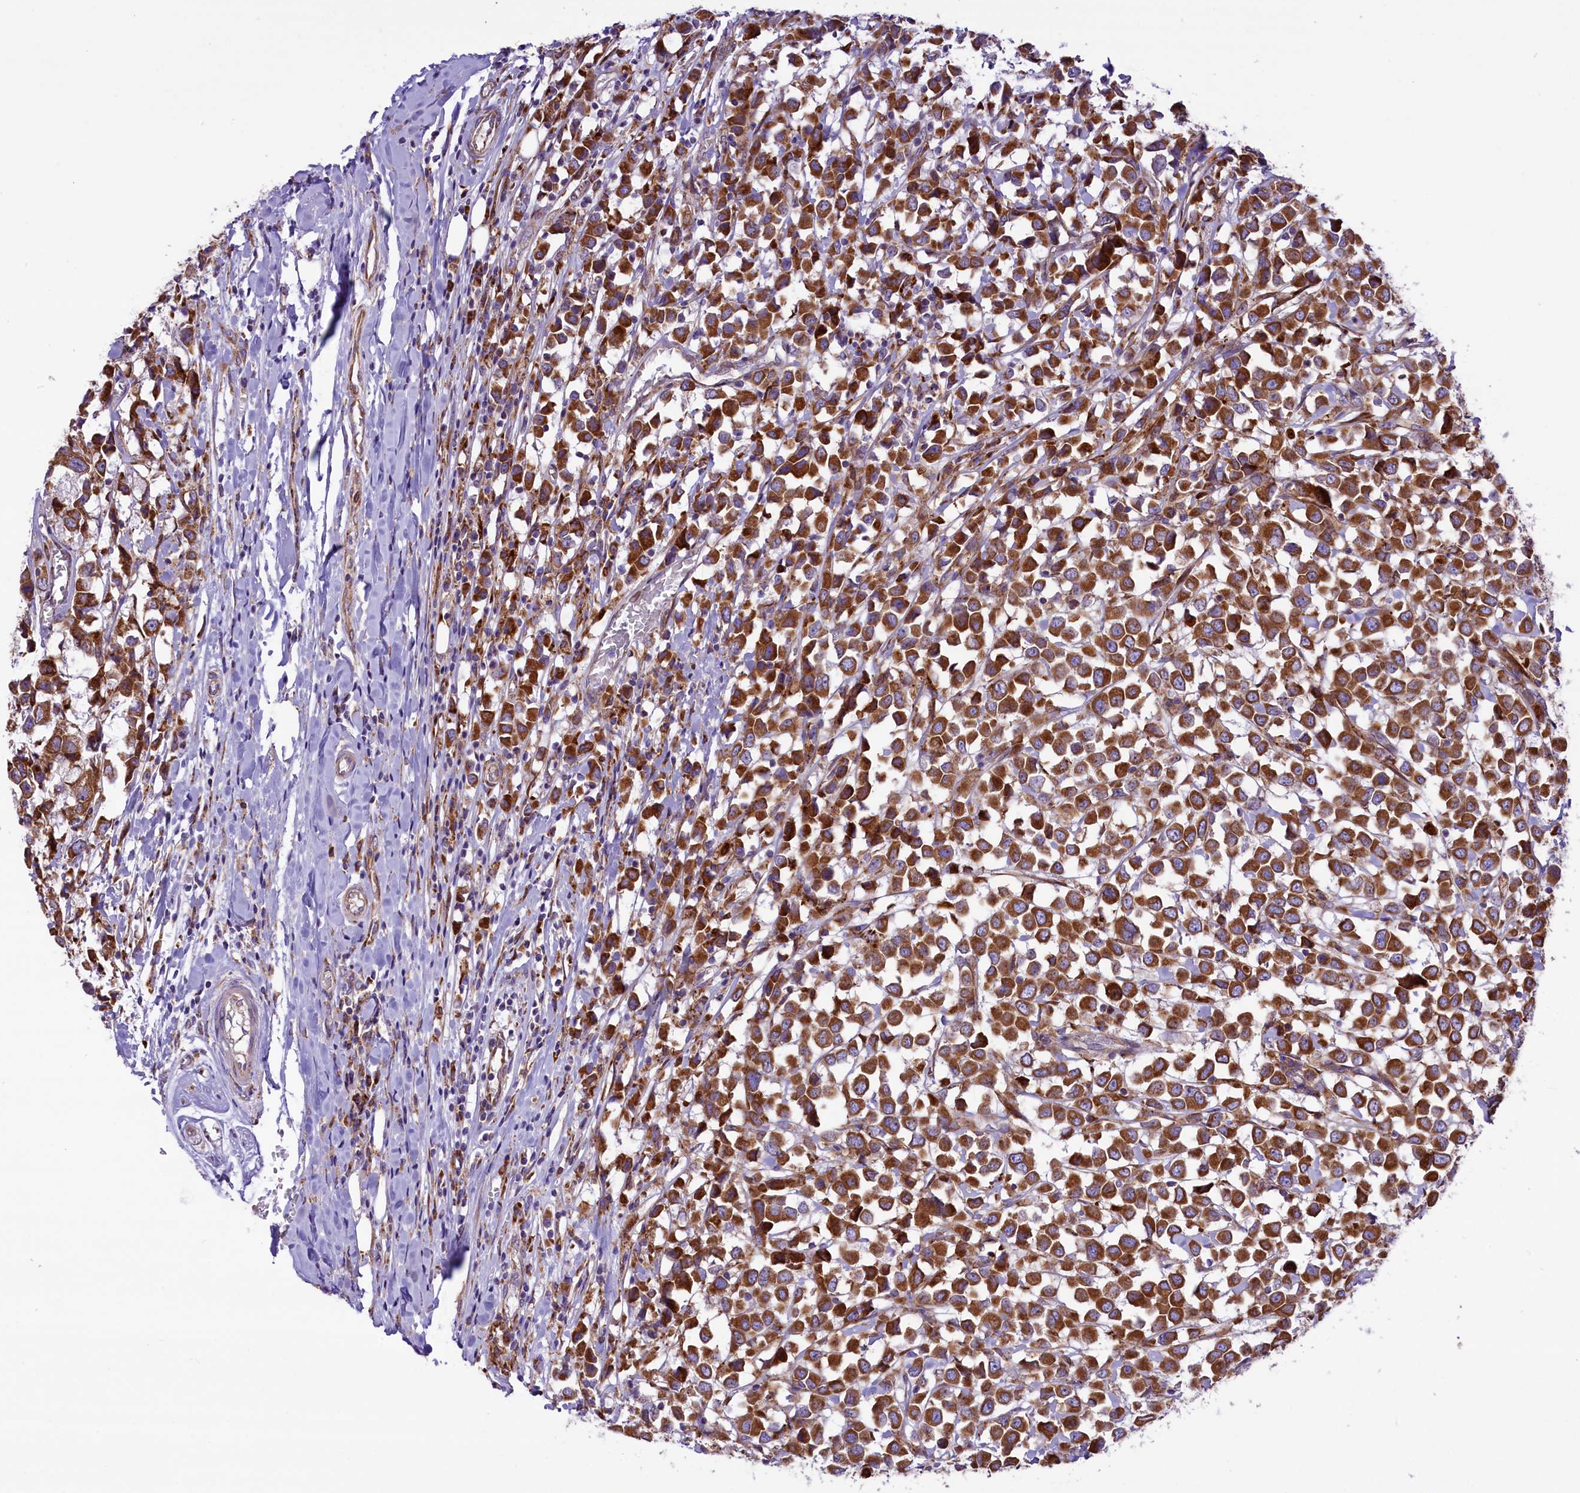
{"staining": {"intensity": "strong", "quantity": ">75%", "location": "cytoplasmic/membranous"}, "tissue": "breast cancer", "cell_type": "Tumor cells", "image_type": "cancer", "snomed": [{"axis": "morphology", "description": "Duct carcinoma"}, {"axis": "topography", "description": "Breast"}], "caption": "There is high levels of strong cytoplasmic/membranous positivity in tumor cells of breast invasive ductal carcinoma, as demonstrated by immunohistochemical staining (brown color).", "gene": "PTPRU", "patient": {"sex": "female", "age": 61}}